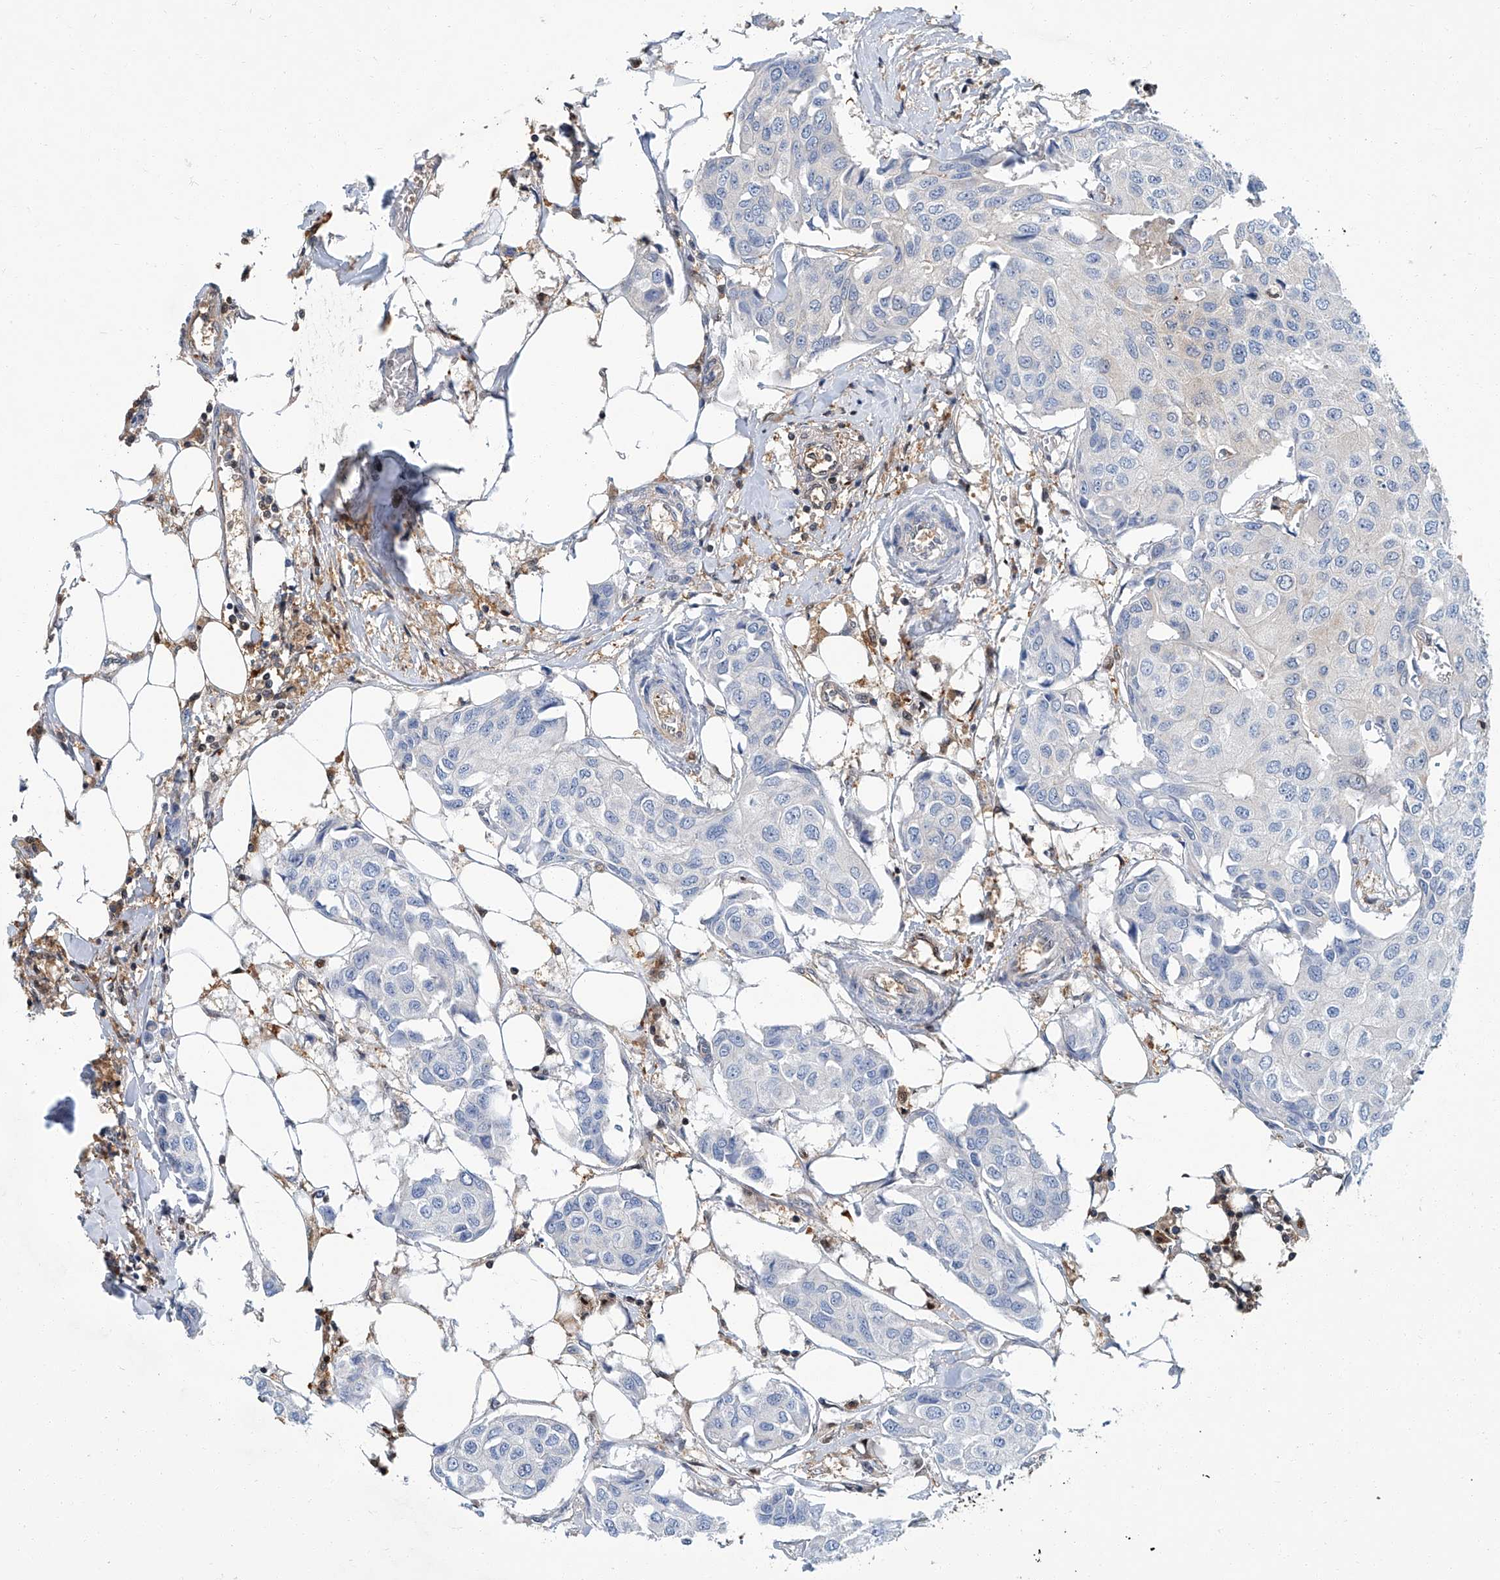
{"staining": {"intensity": "negative", "quantity": "none", "location": "none"}, "tissue": "breast cancer", "cell_type": "Tumor cells", "image_type": "cancer", "snomed": [{"axis": "morphology", "description": "Duct carcinoma"}, {"axis": "topography", "description": "Breast"}], "caption": "The micrograph demonstrates no significant staining in tumor cells of breast infiltrating ductal carcinoma.", "gene": "PSMB10", "patient": {"sex": "female", "age": 80}}